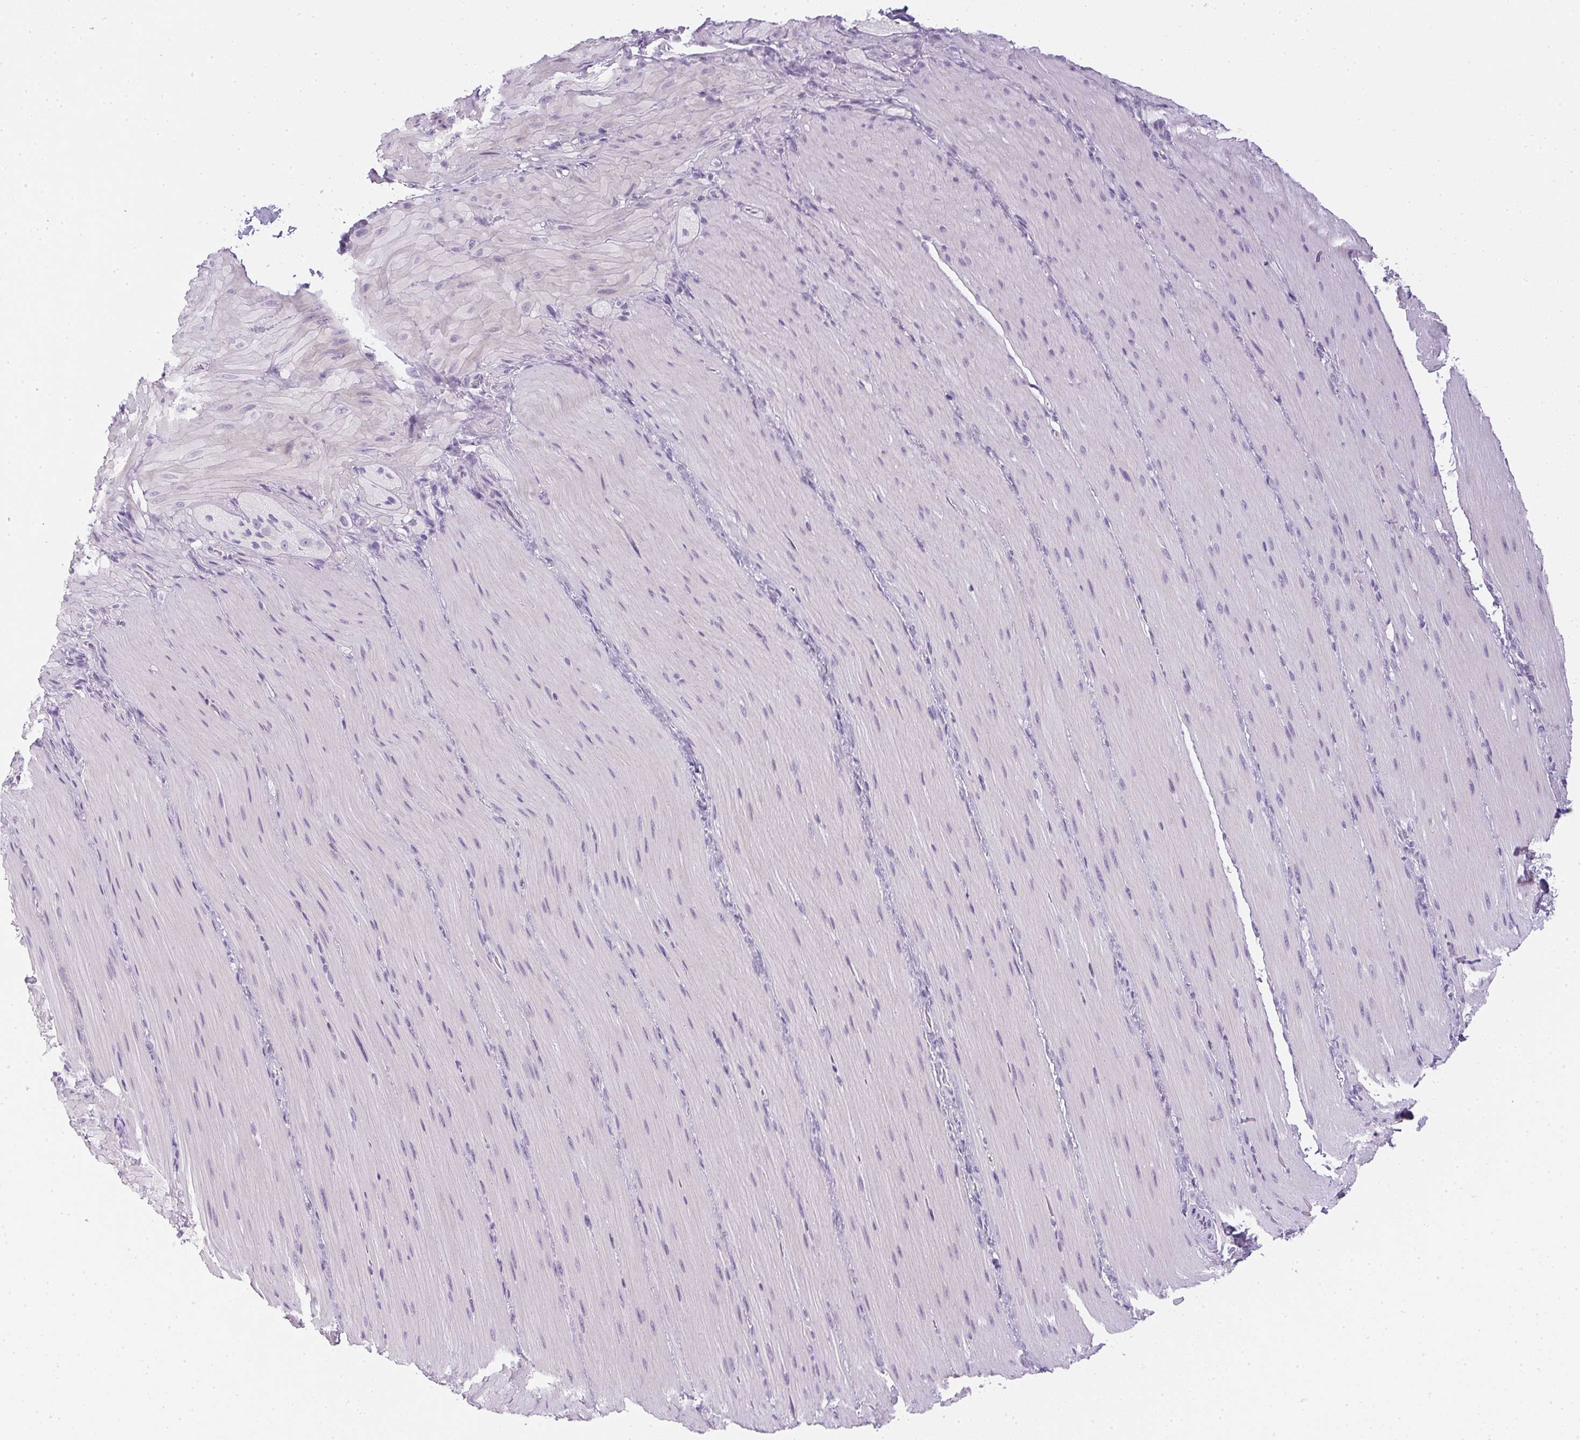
{"staining": {"intensity": "negative", "quantity": "none", "location": "none"}, "tissue": "smooth muscle", "cell_type": "Smooth muscle cells", "image_type": "normal", "snomed": [{"axis": "morphology", "description": "Normal tissue, NOS"}, {"axis": "topography", "description": "Smooth muscle"}, {"axis": "topography", "description": "Colon"}], "caption": "The IHC photomicrograph has no significant positivity in smooth muscle cells of smooth muscle.", "gene": "PPY", "patient": {"sex": "male", "age": 73}}